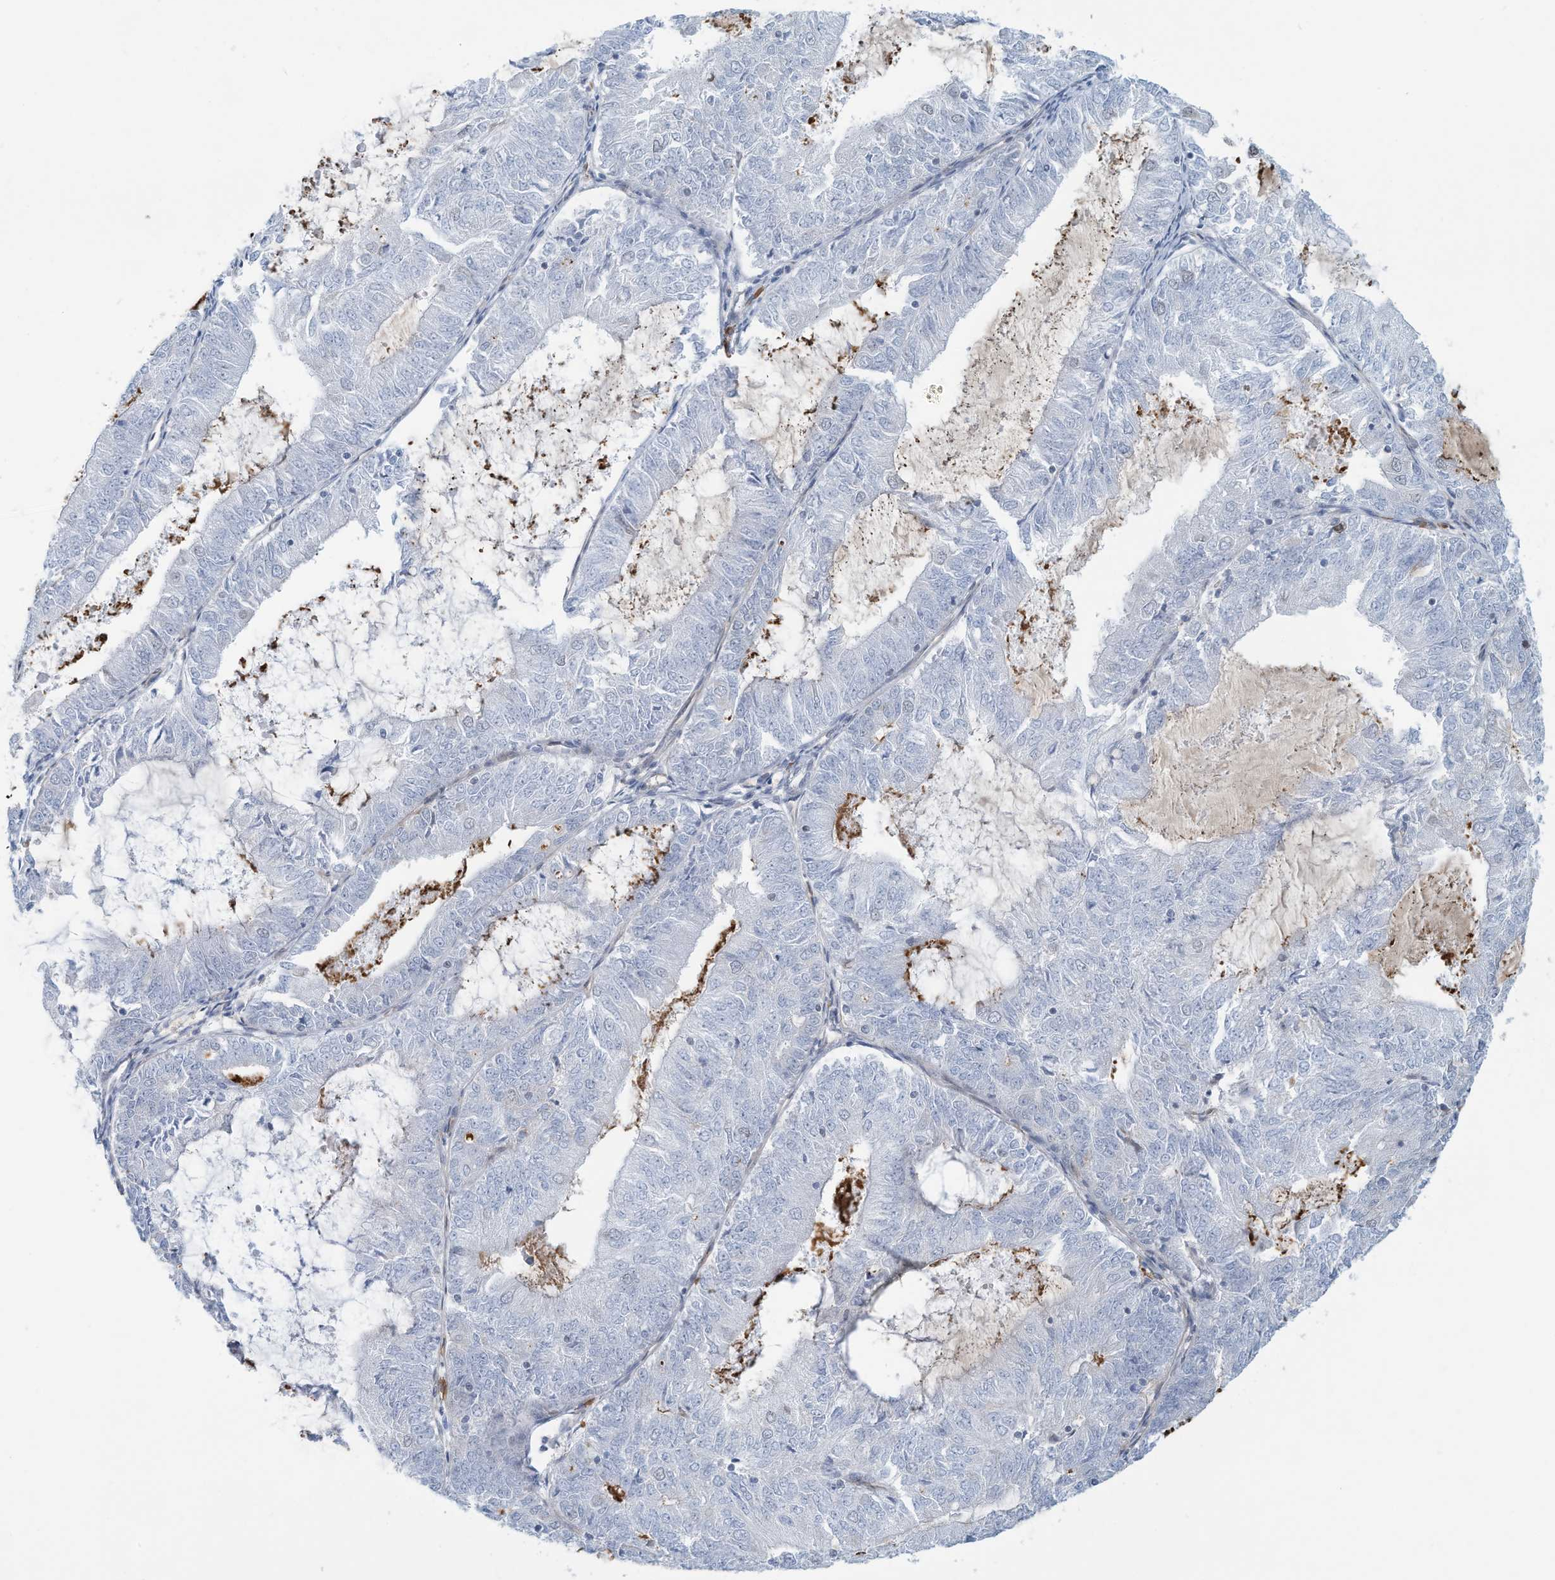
{"staining": {"intensity": "negative", "quantity": "none", "location": "none"}, "tissue": "endometrial cancer", "cell_type": "Tumor cells", "image_type": "cancer", "snomed": [{"axis": "morphology", "description": "Adenocarcinoma, NOS"}, {"axis": "topography", "description": "Endometrium"}], "caption": "Tumor cells are negative for protein expression in human endometrial adenocarcinoma.", "gene": "SARNP", "patient": {"sex": "female", "age": 57}}